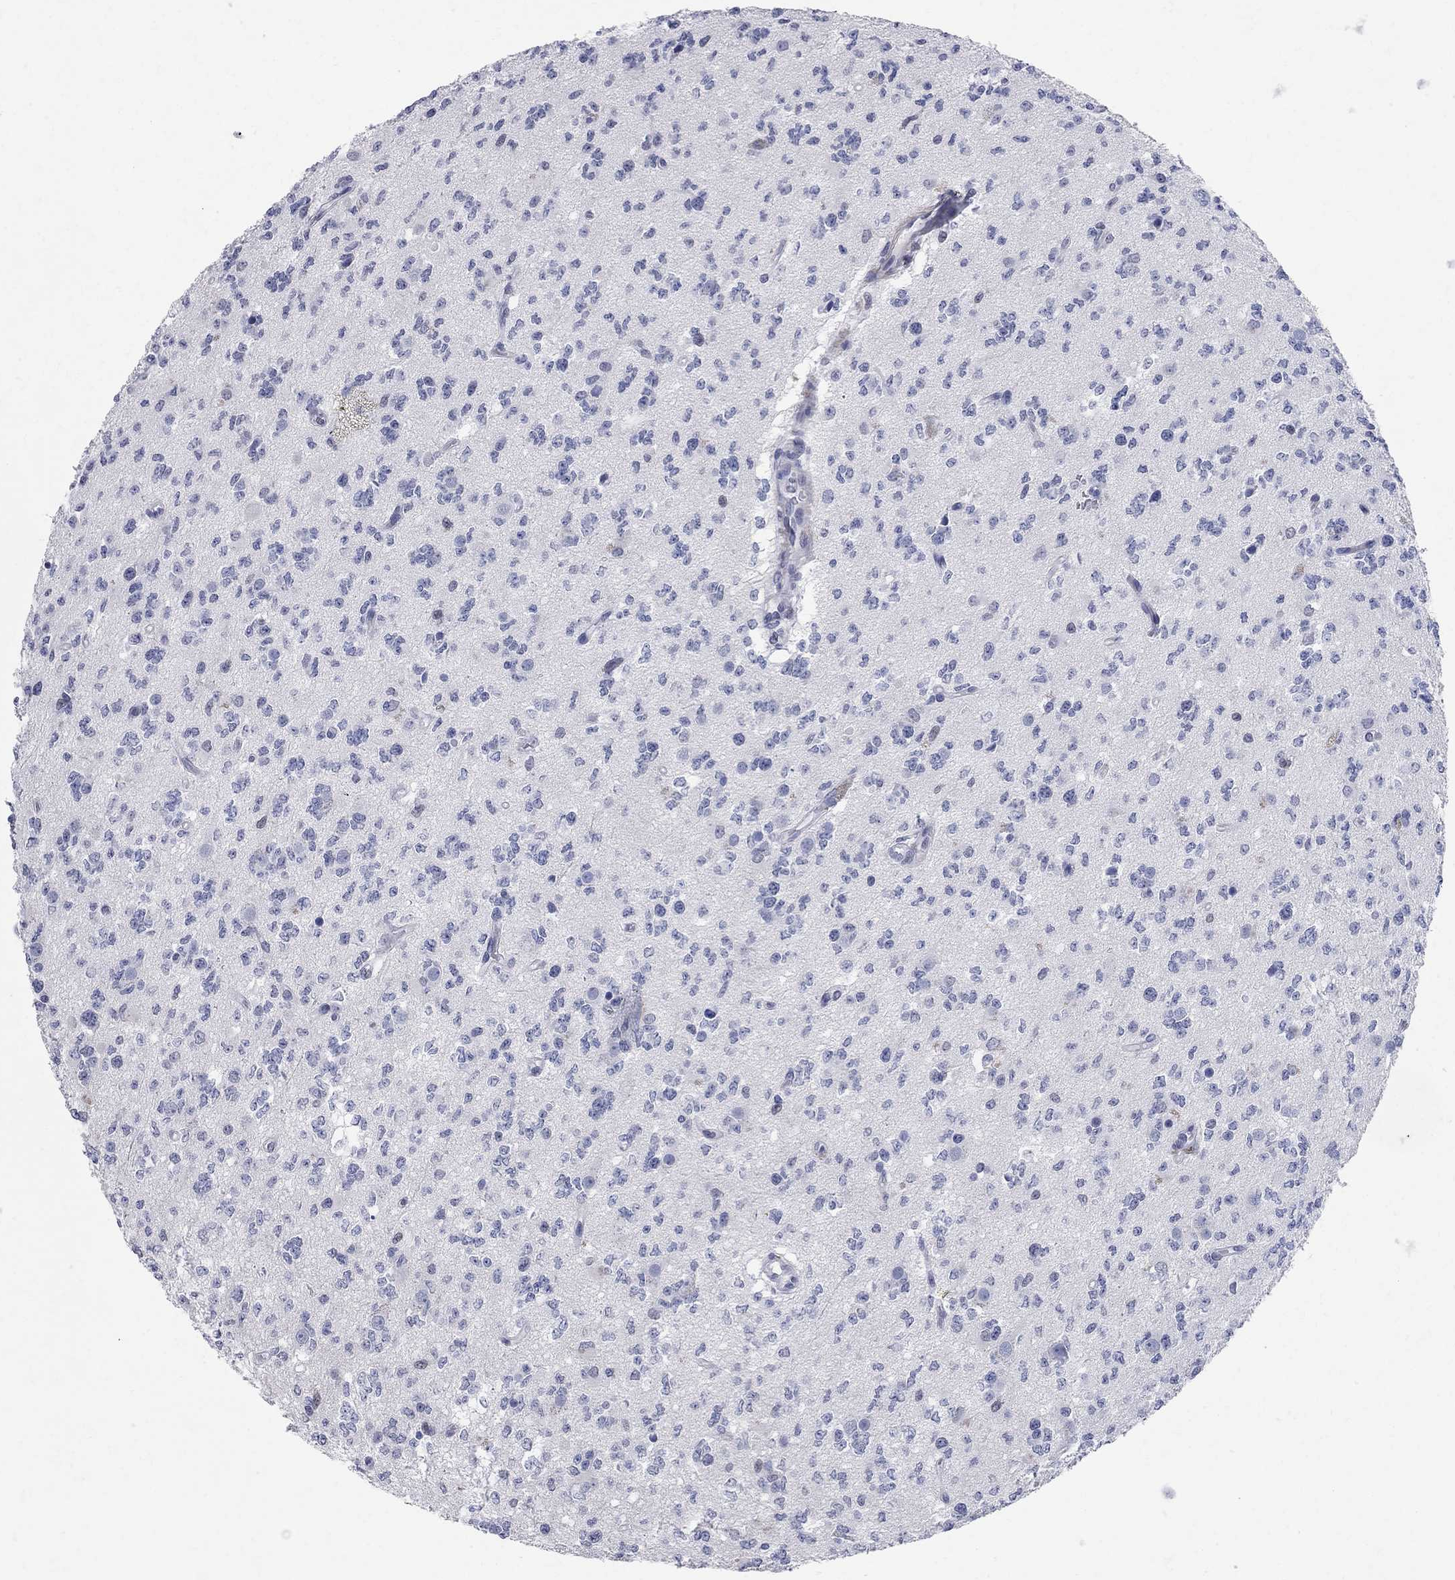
{"staining": {"intensity": "negative", "quantity": "none", "location": "none"}, "tissue": "glioma", "cell_type": "Tumor cells", "image_type": "cancer", "snomed": [{"axis": "morphology", "description": "Glioma, malignant, Low grade"}, {"axis": "topography", "description": "Brain"}], "caption": "Immunohistochemistry (IHC) of malignant glioma (low-grade) reveals no expression in tumor cells. (DAB immunohistochemistry (IHC), high magnification).", "gene": "BPIFB1", "patient": {"sex": "female", "age": 45}}